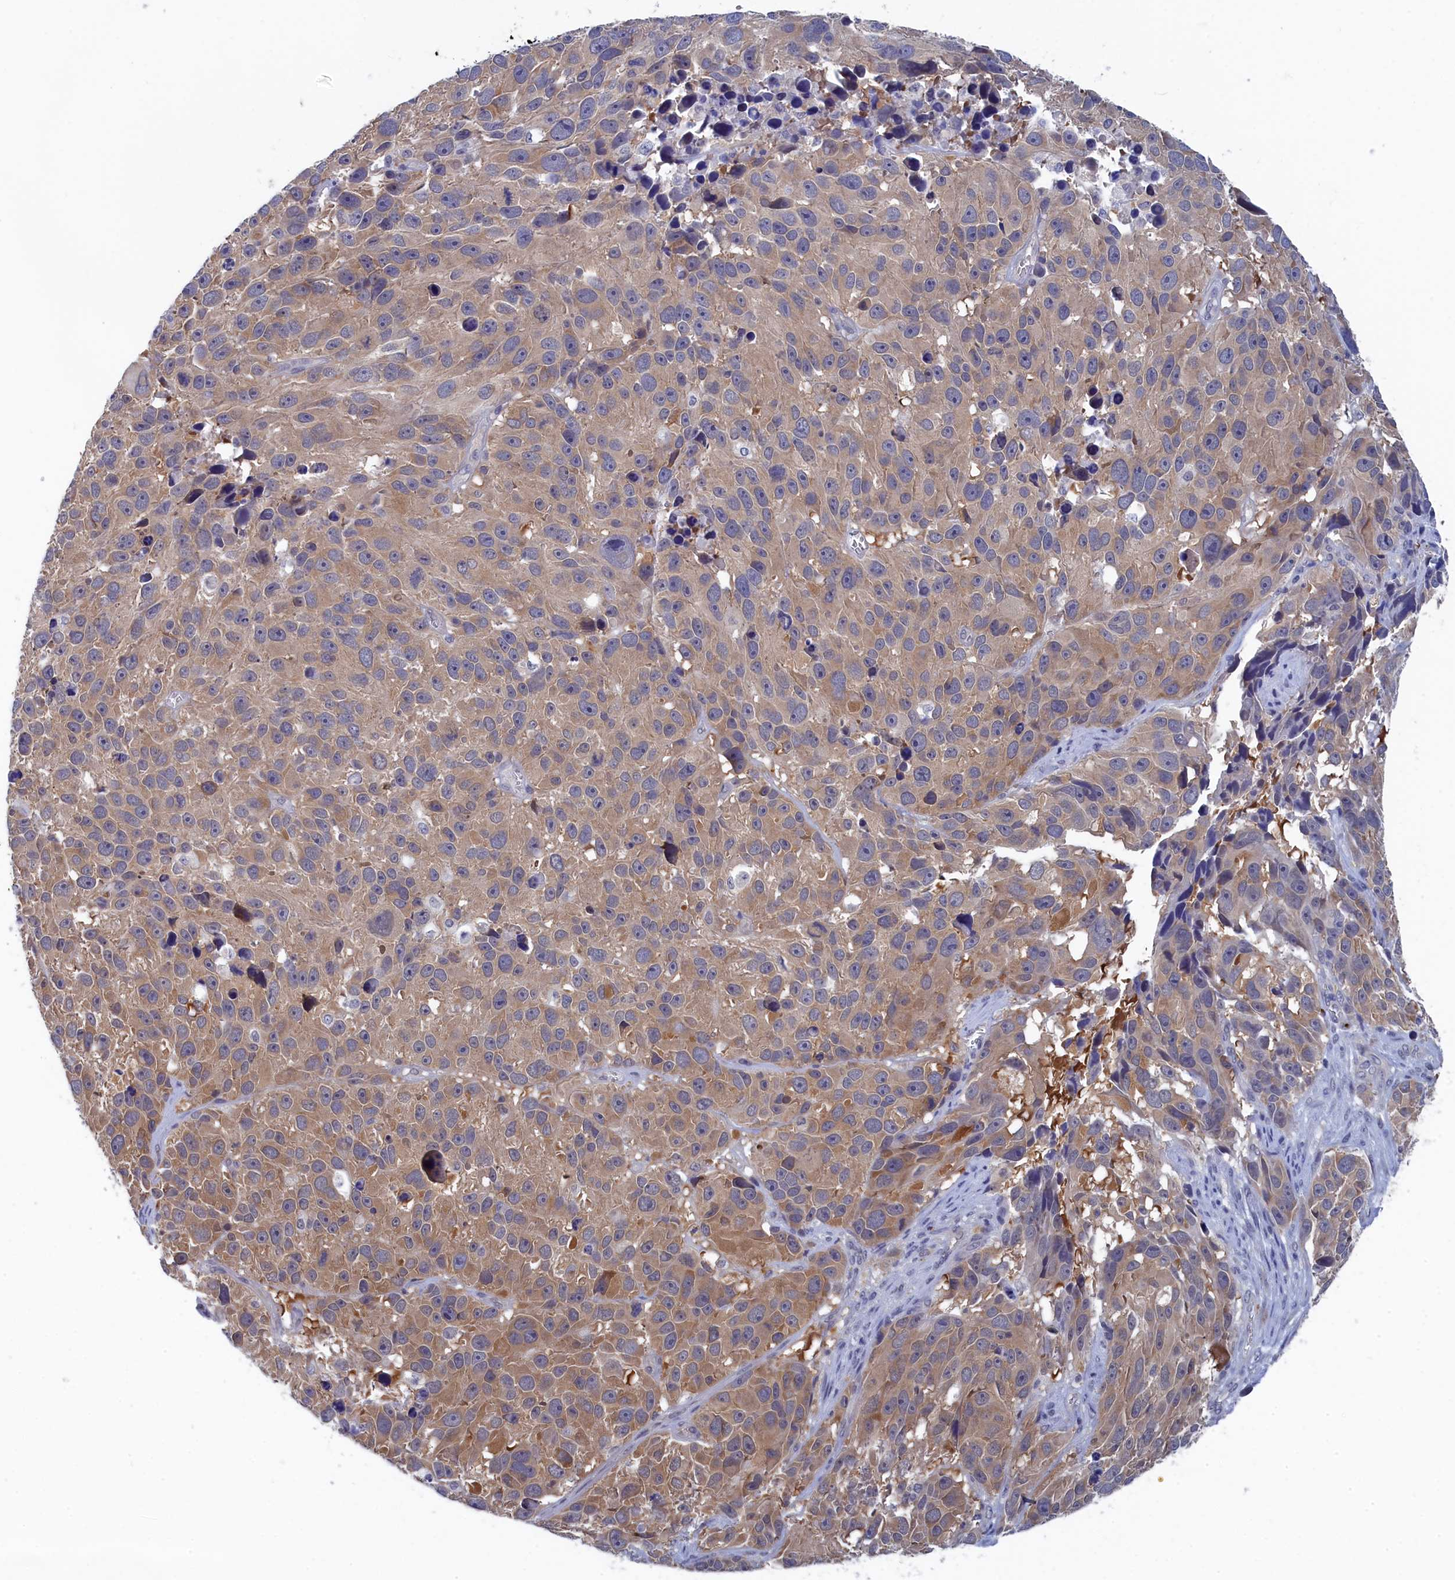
{"staining": {"intensity": "weak", "quantity": ">75%", "location": "cytoplasmic/membranous"}, "tissue": "melanoma", "cell_type": "Tumor cells", "image_type": "cancer", "snomed": [{"axis": "morphology", "description": "Malignant melanoma, NOS"}, {"axis": "topography", "description": "Skin"}], "caption": "A brown stain labels weak cytoplasmic/membranous expression of a protein in human melanoma tumor cells.", "gene": "PGP", "patient": {"sex": "male", "age": 84}}